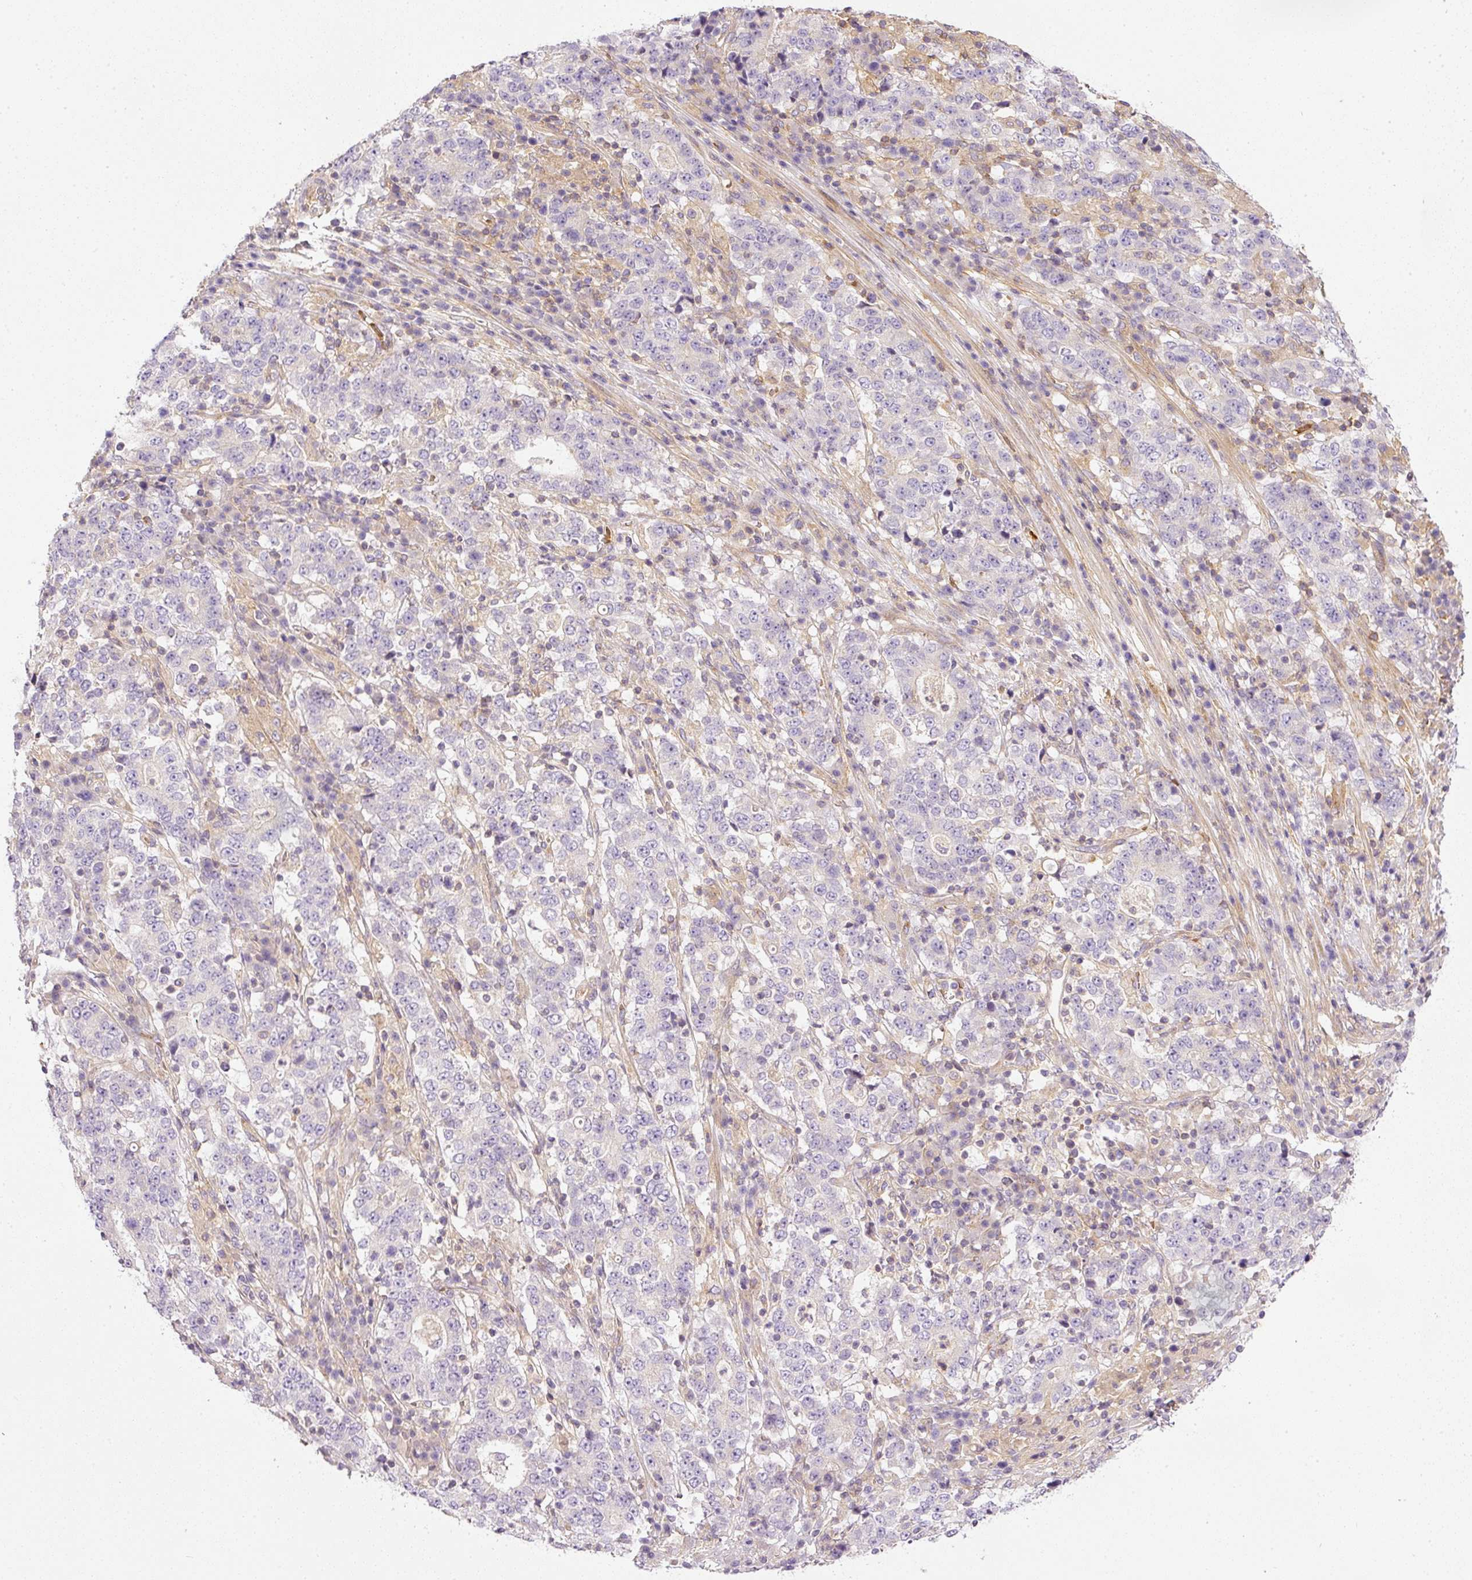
{"staining": {"intensity": "negative", "quantity": "none", "location": "none"}, "tissue": "stomach cancer", "cell_type": "Tumor cells", "image_type": "cancer", "snomed": [{"axis": "morphology", "description": "Adenocarcinoma, NOS"}, {"axis": "topography", "description": "Stomach"}], "caption": "An image of human adenocarcinoma (stomach) is negative for staining in tumor cells. (DAB (3,3'-diaminobenzidine) immunohistochemistry, high magnification).", "gene": "TBC1D2B", "patient": {"sex": "male", "age": 59}}